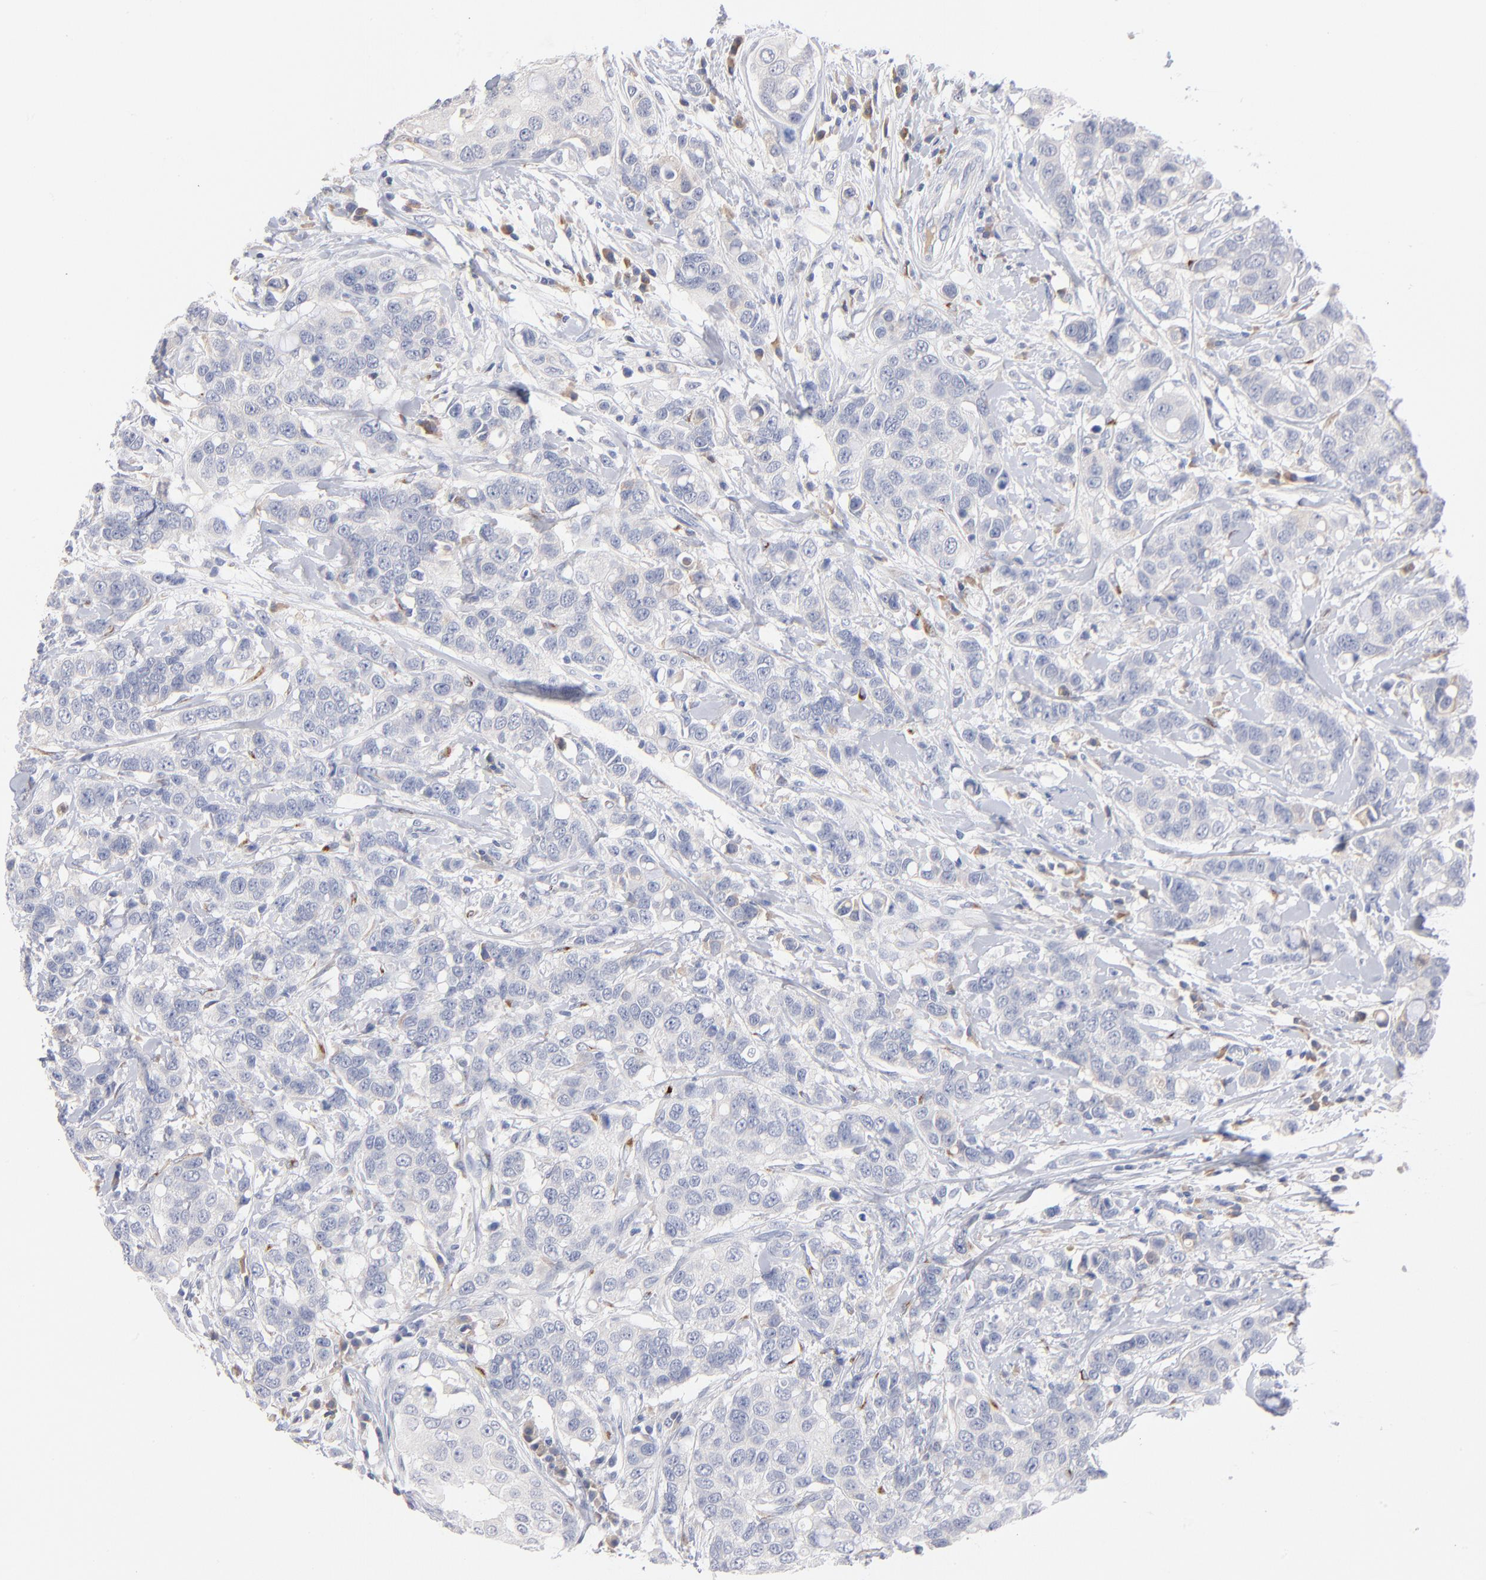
{"staining": {"intensity": "negative", "quantity": "none", "location": "none"}, "tissue": "breast cancer", "cell_type": "Tumor cells", "image_type": "cancer", "snomed": [{"axis": "morphology", "description": "Duct carcinoma"}, {"axis": "topography", "description": "Breast"}], "caption": "Image shows no significant protein positivity in tumor cells of breast cancer (intraductal carcinoma). The staining was performed using DAB (3,3'-diaminobenzidine) to visualize the protein expression in brown, while the nuclei were stained in blue with hematoxylin (Magnification: 20x).", "gene": "F12", "patient": {"sex": "female", "age": 27}}